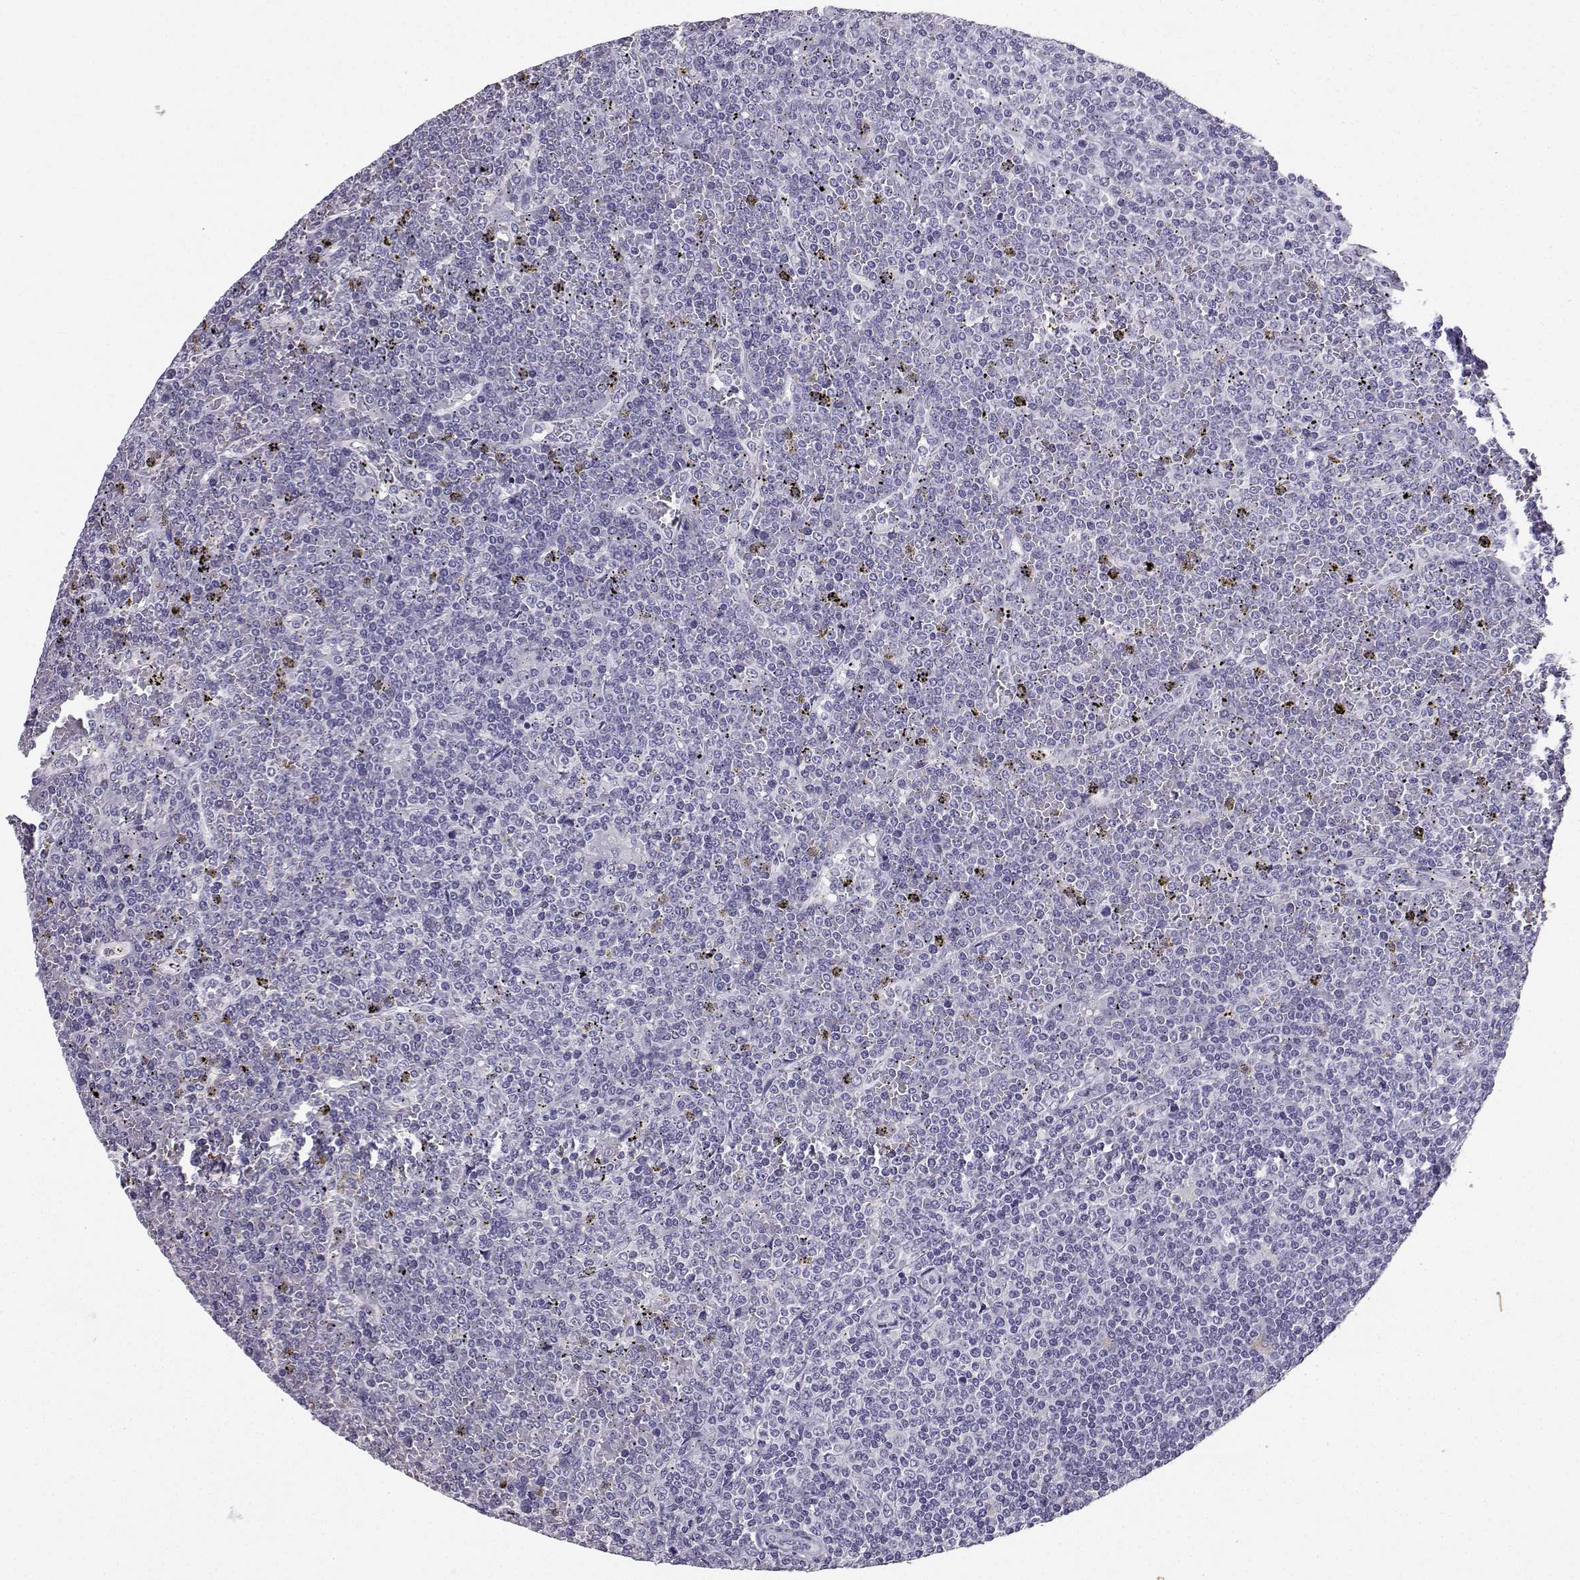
{"staining": {"intensity": "negative", "quantity": "none", "location": "none"}, "tissue": "lymphoma", "cell_type": "Tumor cells", "image_type": "cancer", "snomed": [{"axis": "morphology", "description": "Malignant lymphoma, non-Hodgkin's type, Low grade"}, {"axis": "topography", "description": "Spleen"}], "caption": "DAB (3,3'-diaminobenzidine) immunohistochemical staining of malignant lymphoma, non-Hodgkin's type (low-grade) shows no significant expression in tumor cells.", "gene": "SPAG11B", "patient": {"sex": "female", "age": 19}}